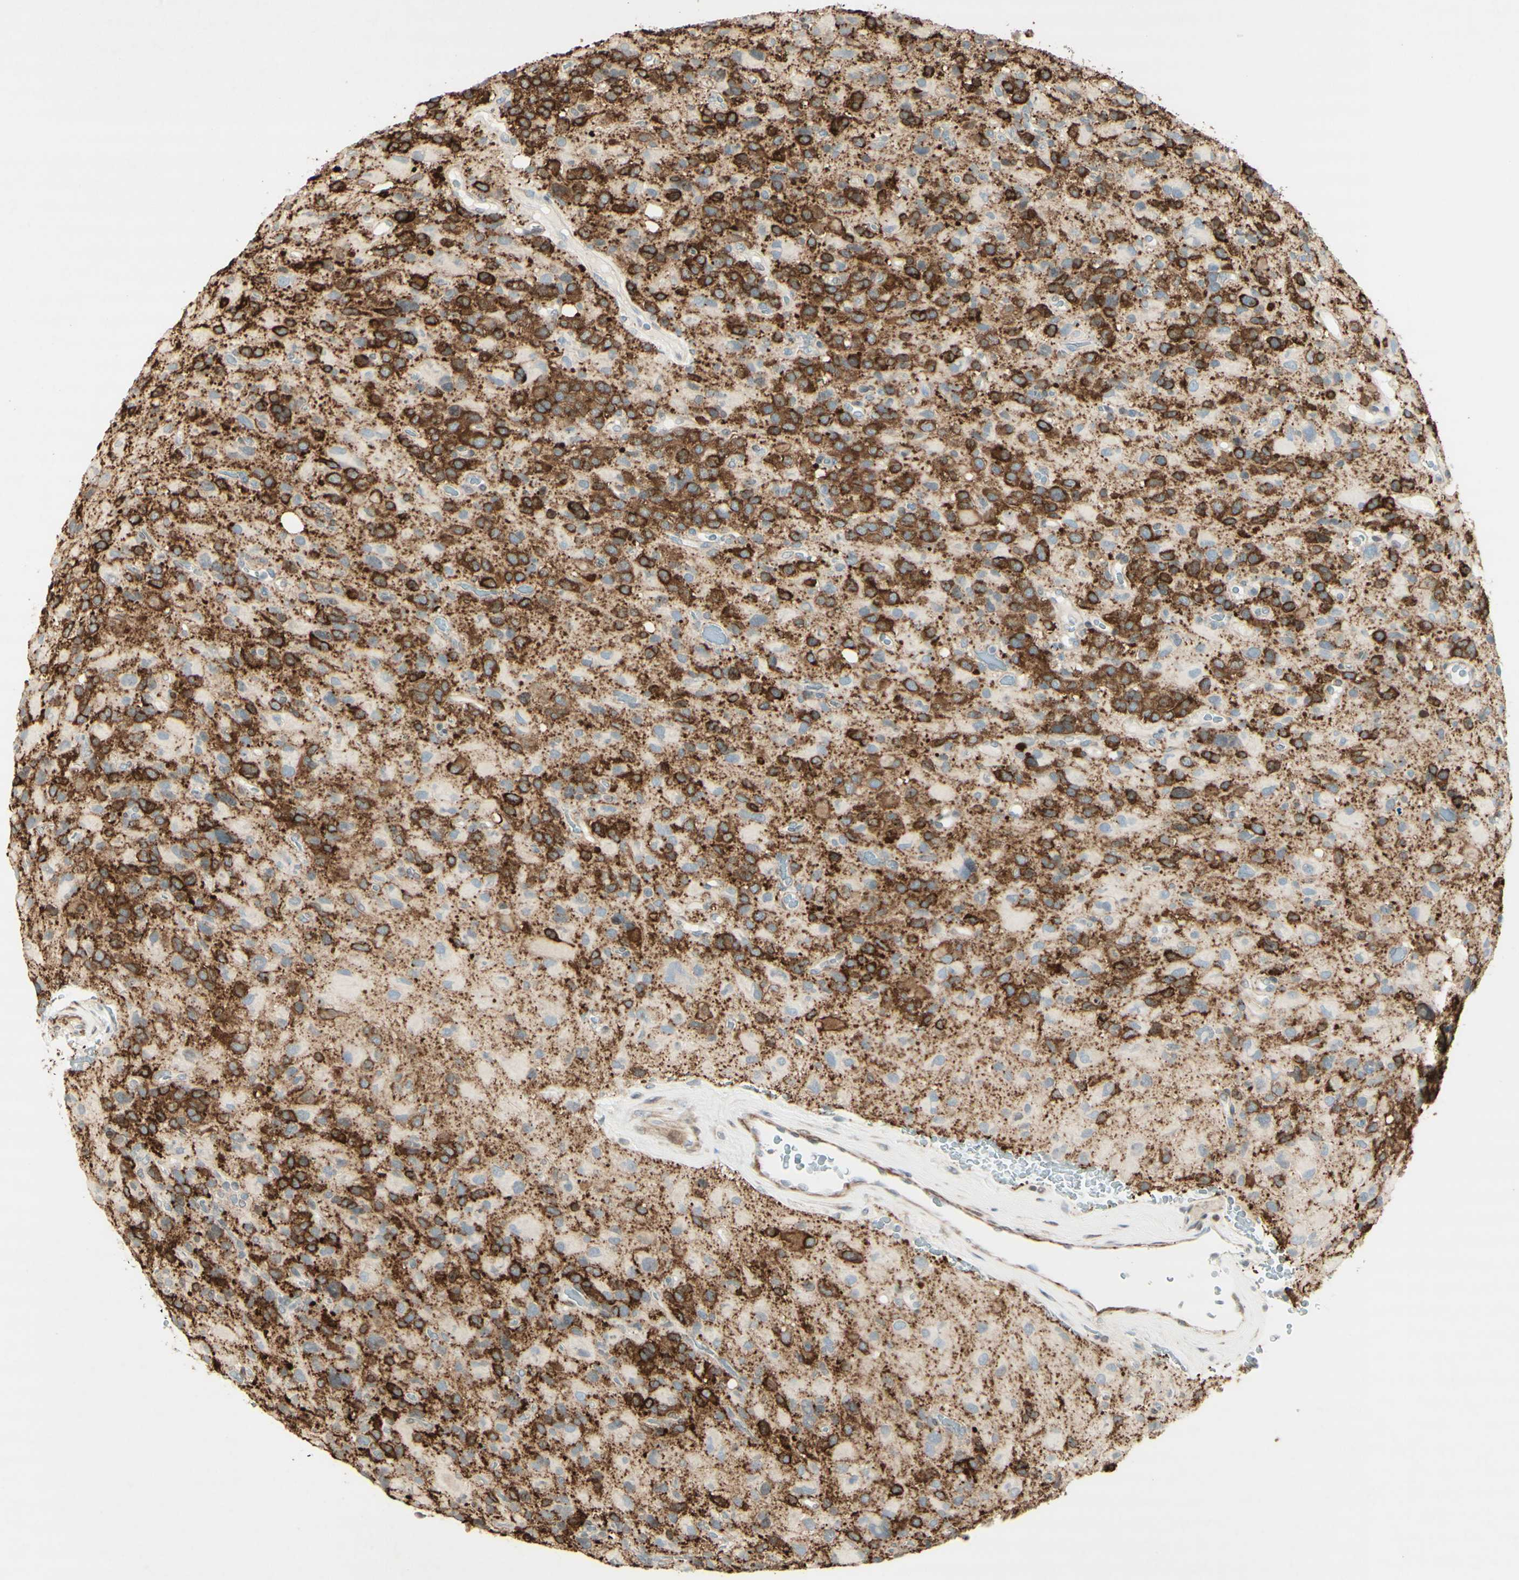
{"staining": {"intensity": "strong", "quantity": ">75%", "location": "cytoplasmic/membranous"}, "tissue": "glioma", "cell_type": "Tumor cells", "image_type": "cancer", "snomed": [{"axis": "morphology", "description": "Glioma, malignant, High grade"}, {"axis": "topography", "description": "Brain"}], "caption": "Immunohistochemistry of human malignant high-grade glioma reveals high levels of strong cytoplasmic/membranous expression in about >75% of tumor cells.", "gene": "MAP1B", "patient": {"sex": "male", "age": 48}}